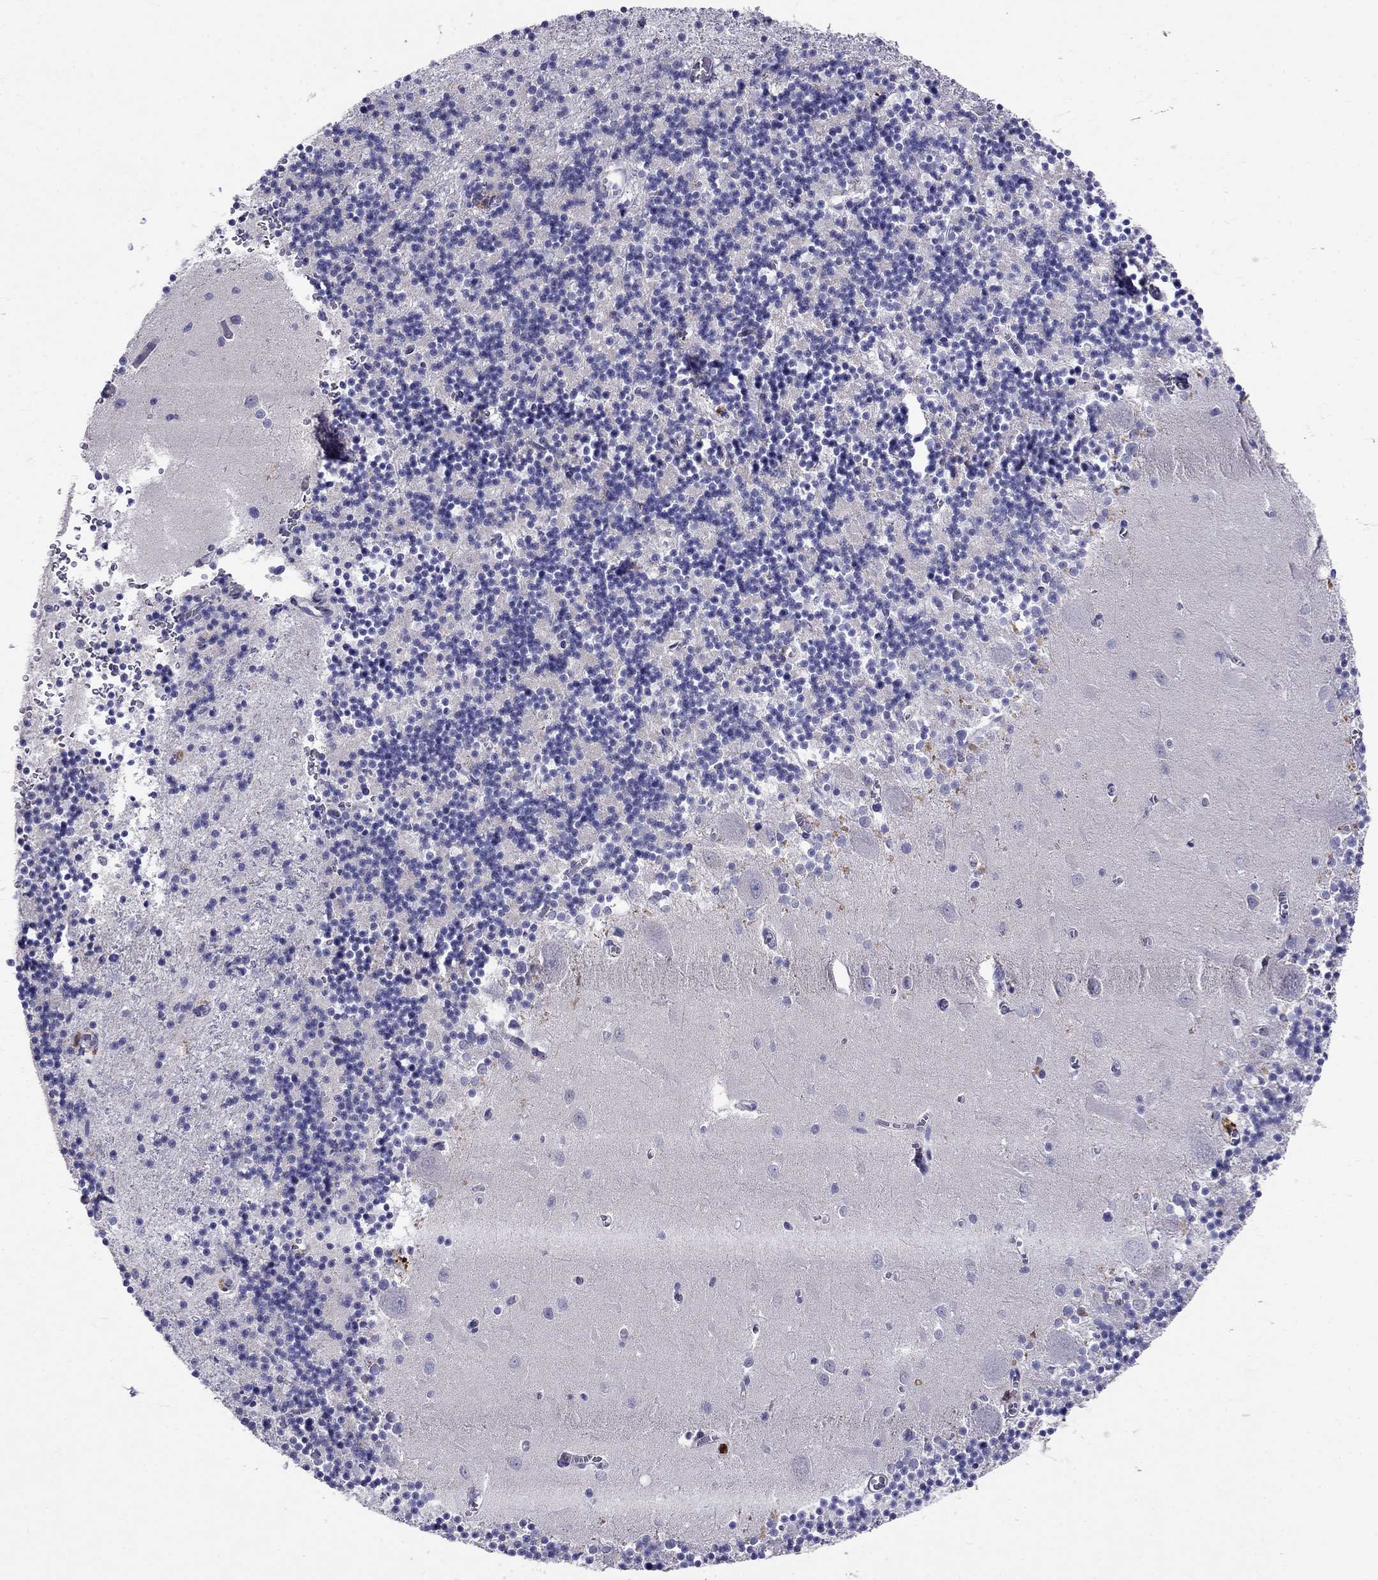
{"staining": {"intensity": "negative", "quantity": "none", "location": "none"}, "tissue": "cerebellum", "cell_type": "Cells in granular layer", "image_type": "normal", "snomed": [{"axis": "morphology", "description": "Normal tissue, NOS"}, {"axis": "topography", "description": "Cerebellum"}], "caption": "Immunohistochemistry (IHC) of benign cerebellum exhibits no positivity in cells in granular layer.", "gene": "SPINT4", "patient": {"sex": "female", "age": 64}}